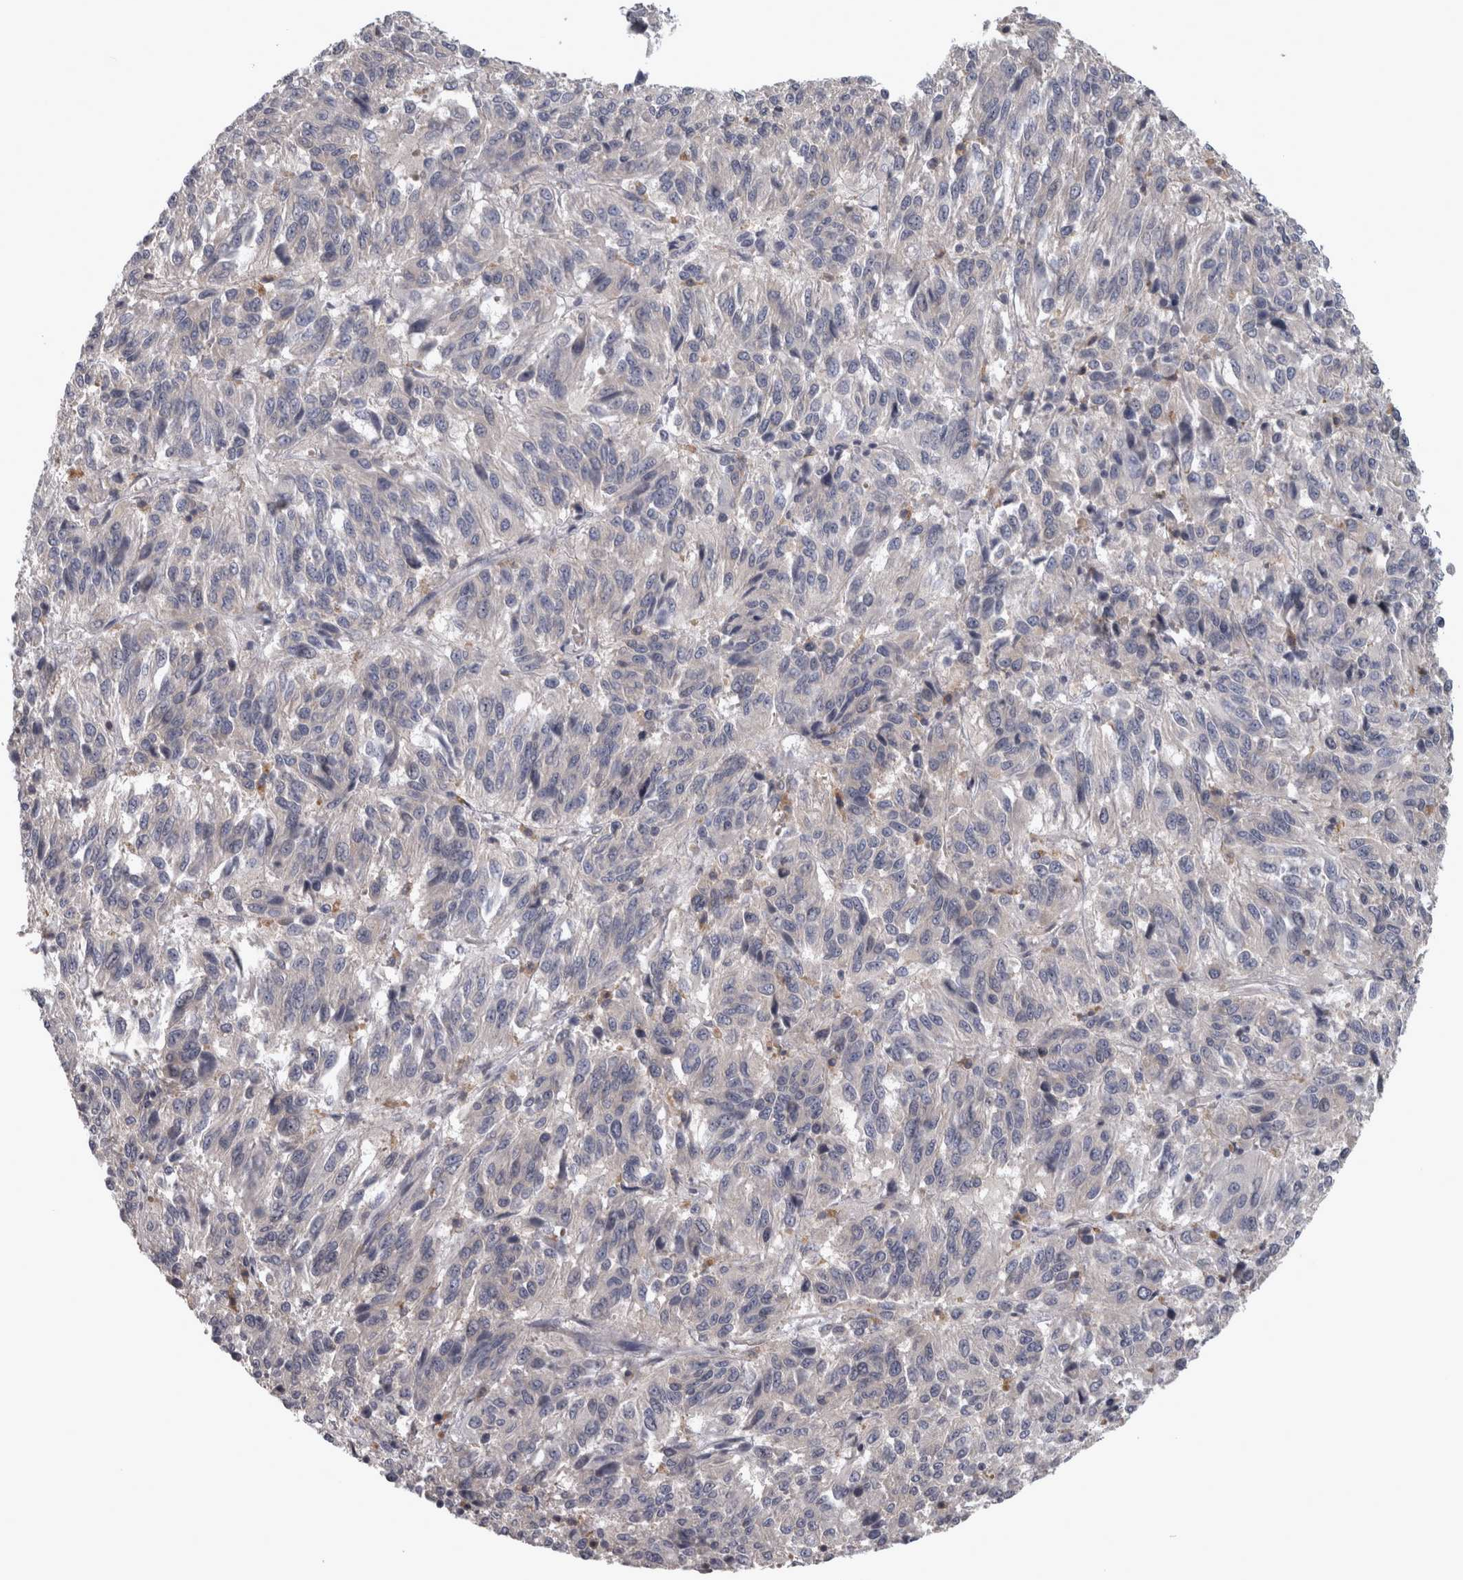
{"staining": {"intensity": "negative", "quantity": "none", "location": "none"}, "tissue": "melanoma", "cell_type": "Tumor cells", "image_type": "cancer", "snomed": [{"axis": "morphology", "description": "Malignant melanoma, Metastatic site"}, {"axis": "topography", "description": "Lung"}], "caption": "Tumor cells are negative for brown protein staining in malignant melanoma (metastatic site).", "gene": "PRKCI", "patient": {"sex": "male", "age": 64}}